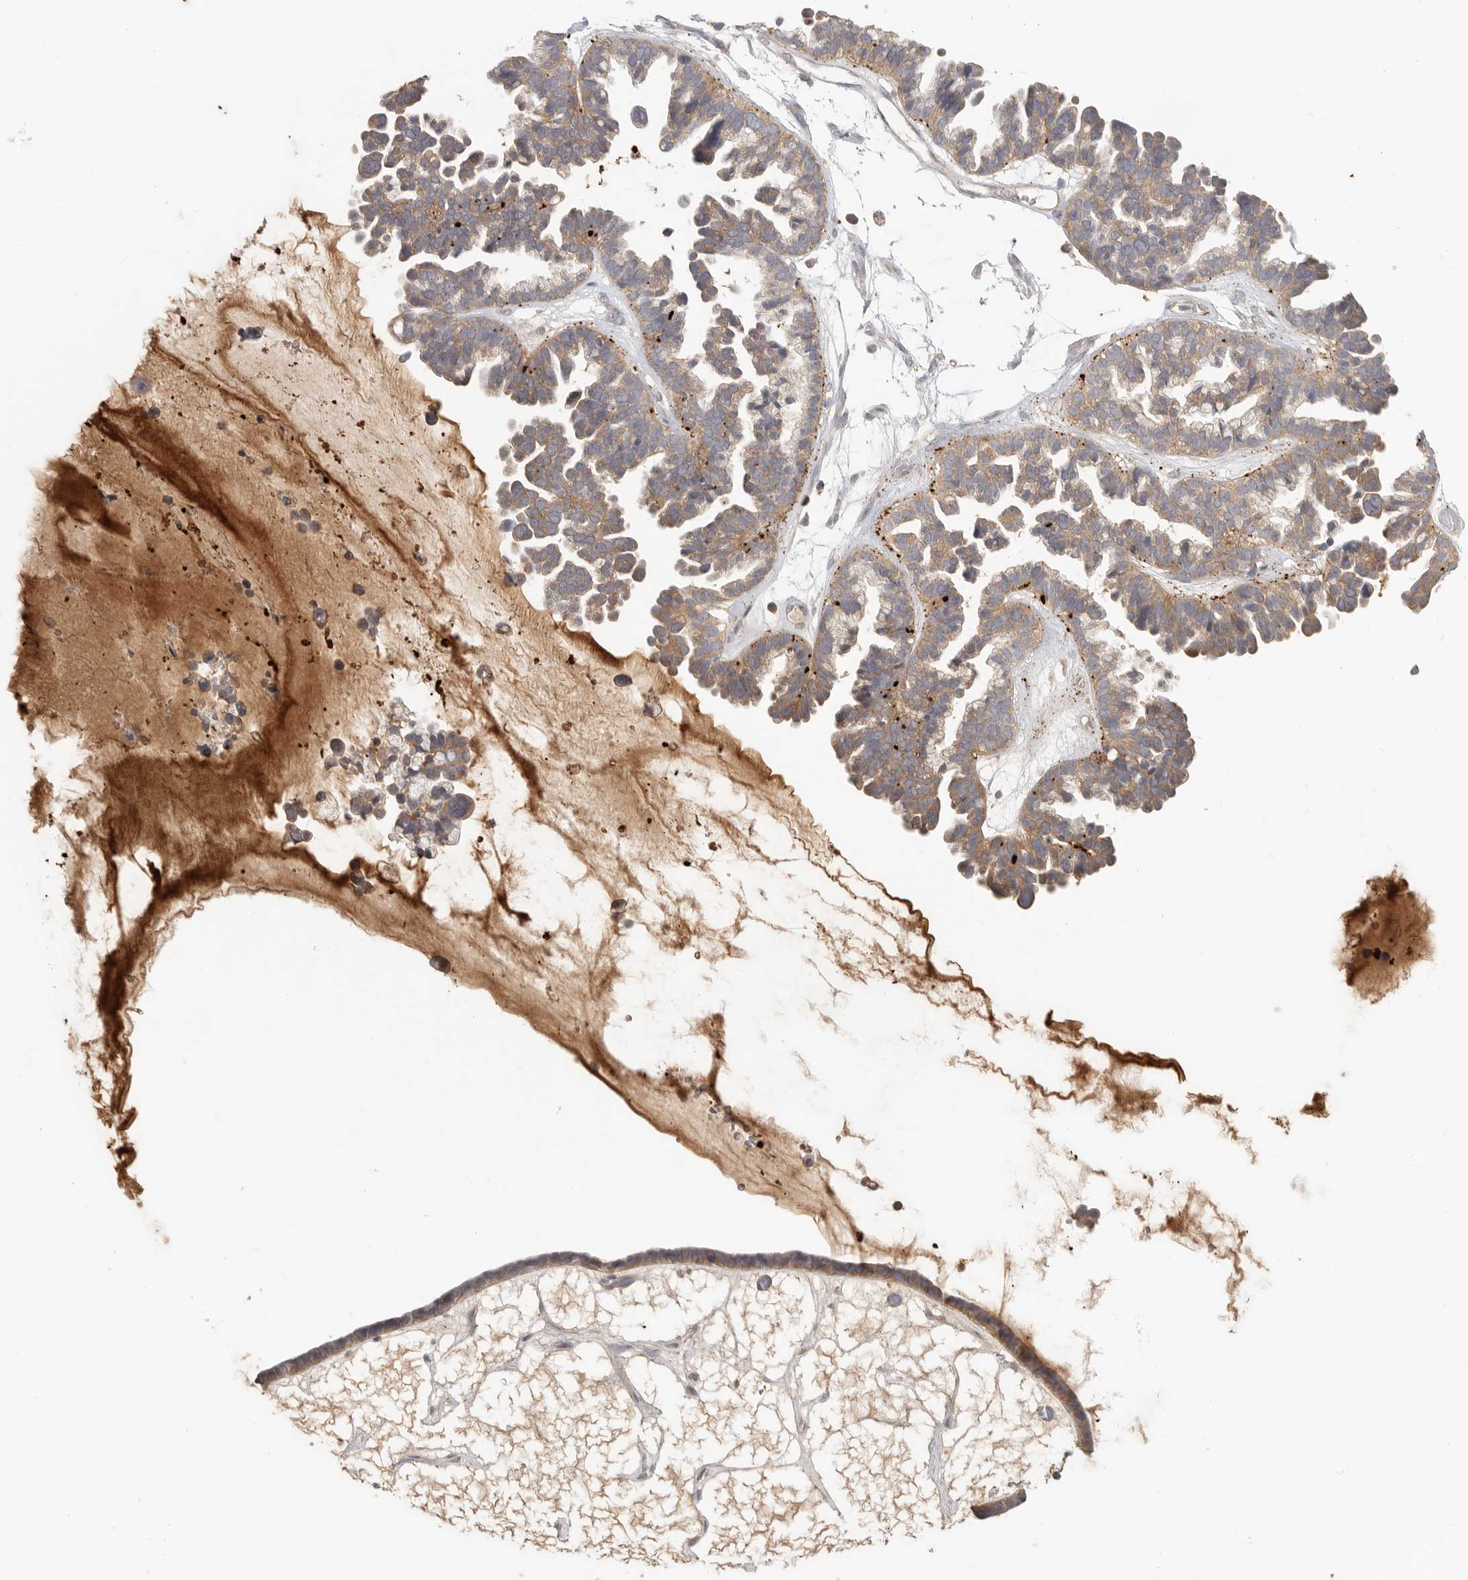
{"staining": {"intensity": "moderate", "quantity": ">75%", "location": "cytoplasmic/membranous"}, "tissue": "ovarian cancer", "cell_type": "Tumor cells", "image_type": "cancer", "snomed": [{"axis": "morphology", "description": "Cystadenocarcinoma, serous, NOS"}, {"axis": "topography", "description": "Ovary"}], "caption": "High-power microscopy captured an immunohistochemistry micrograph of ovarian cancer, revealing moderate cytoplasmic/membranous expression in about >75% of tumor cells. (Brightfield microscopy of DAB IHC at high magnification).", "gene": "HDAC6", "patient": {"sex": "female", "age": 56}}